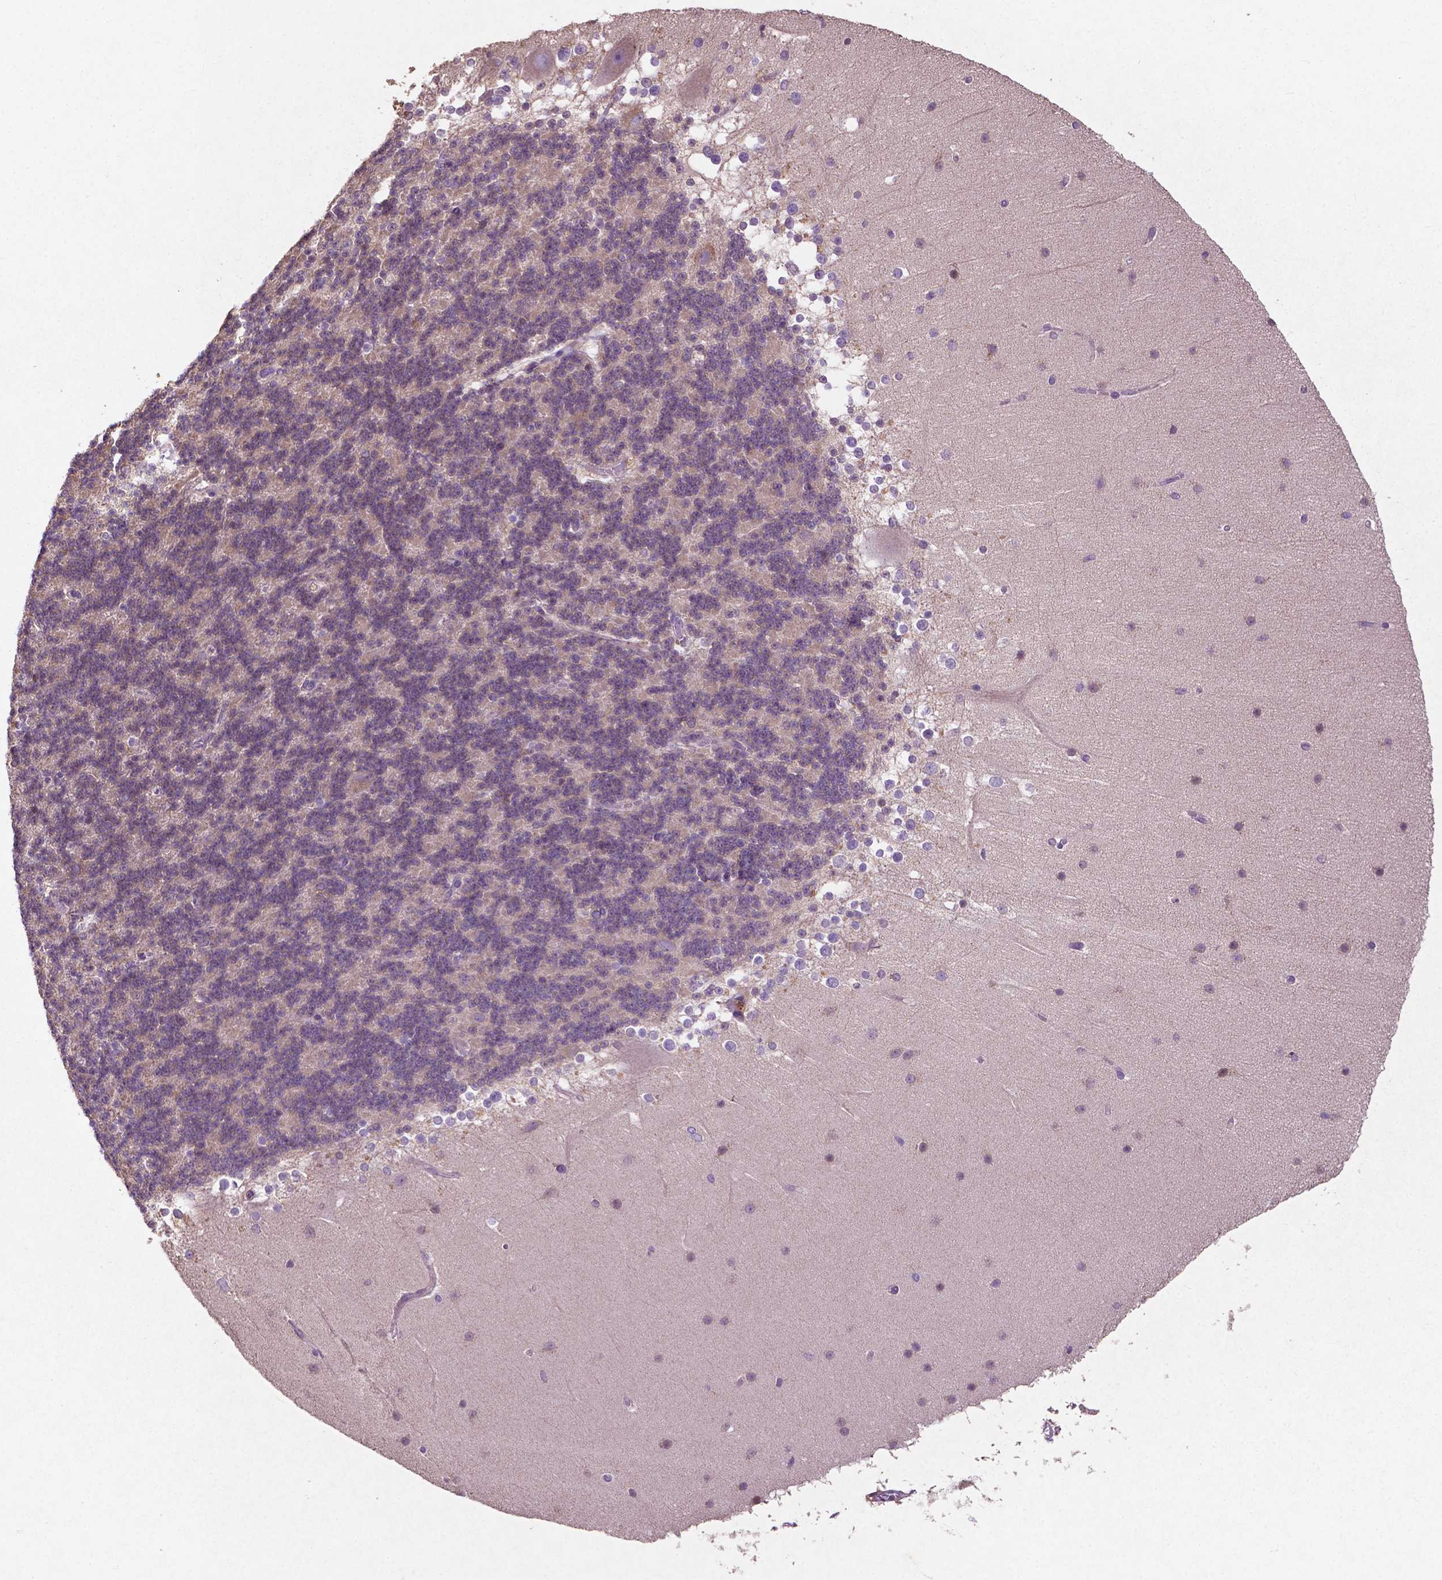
{"staining": {"intensity": "negative", "quantity": "none", "location": "none"}, "tissue": "cerebellum", "cell_type": "Cells in granular layer", "image_type": "normal", "snomed": [{"axis": "morphology", "description": "Normal tissue, NOS"}, {"axis": "topography", "description": "Cerebellum"}], "caption": "Cells in granular layer show no significant staining in benign cerebellum.", "gene": "MBTPS1", "patient": {"sex": "female", "age": 19}}